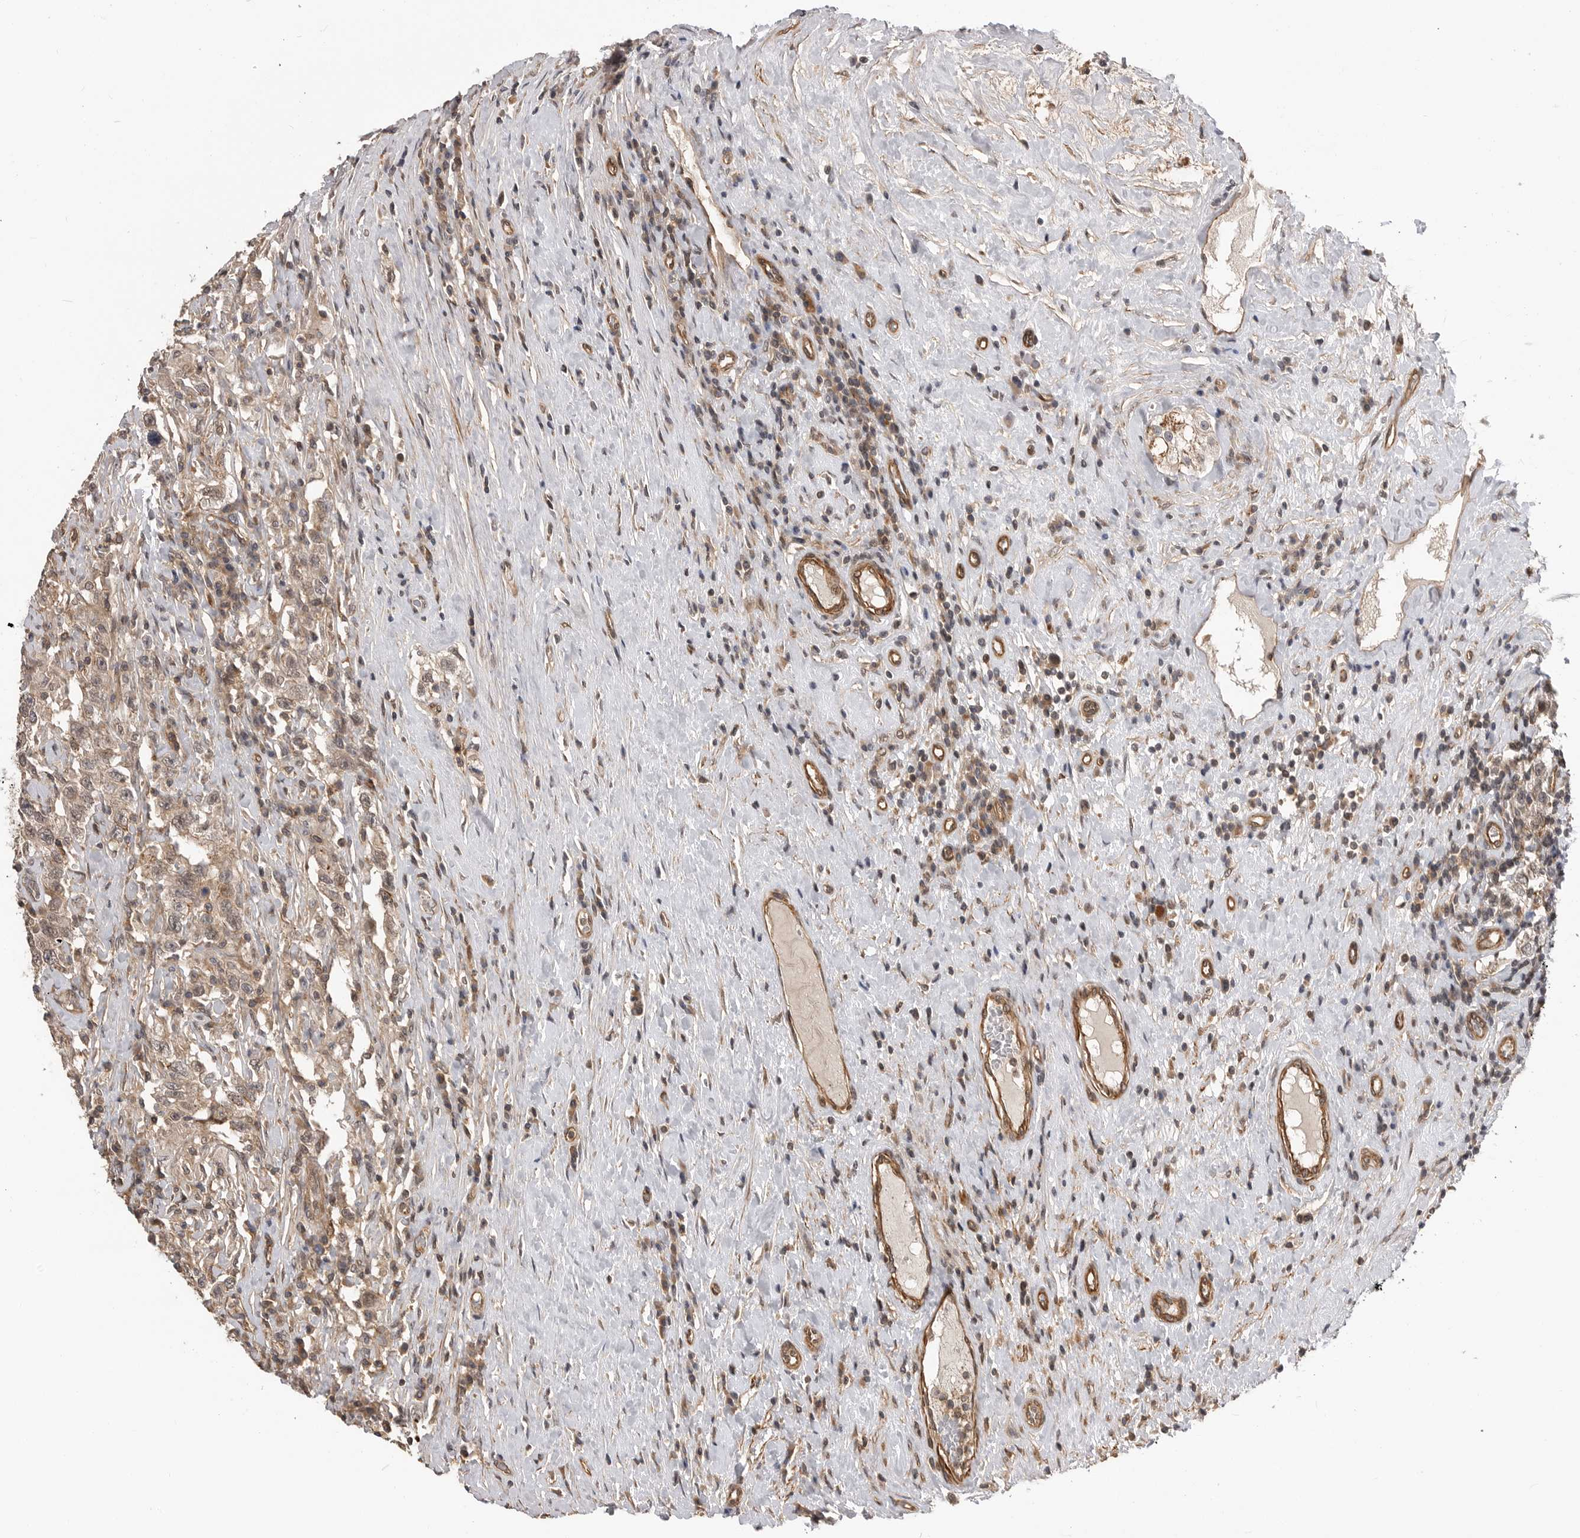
{"staining": {"intensity": "weak", "quantity": "<25%", "location": "cytoplasmic/membranous,nuclear"}, "tissue": "testis cancer", "cell_type": "Tumor cells", "image_type": "cancer", "snomed": [{"axis": "morphology", "description": "Seminoma, NOS"}, {"axis": "topography", "description": "Testis"}], "caption": "A micrograph of testis seminoma stained for a protein shows no brown staining in tumor cells.", "gene": "TRIM56", "patient": {"sex": "male", "age": 41}}